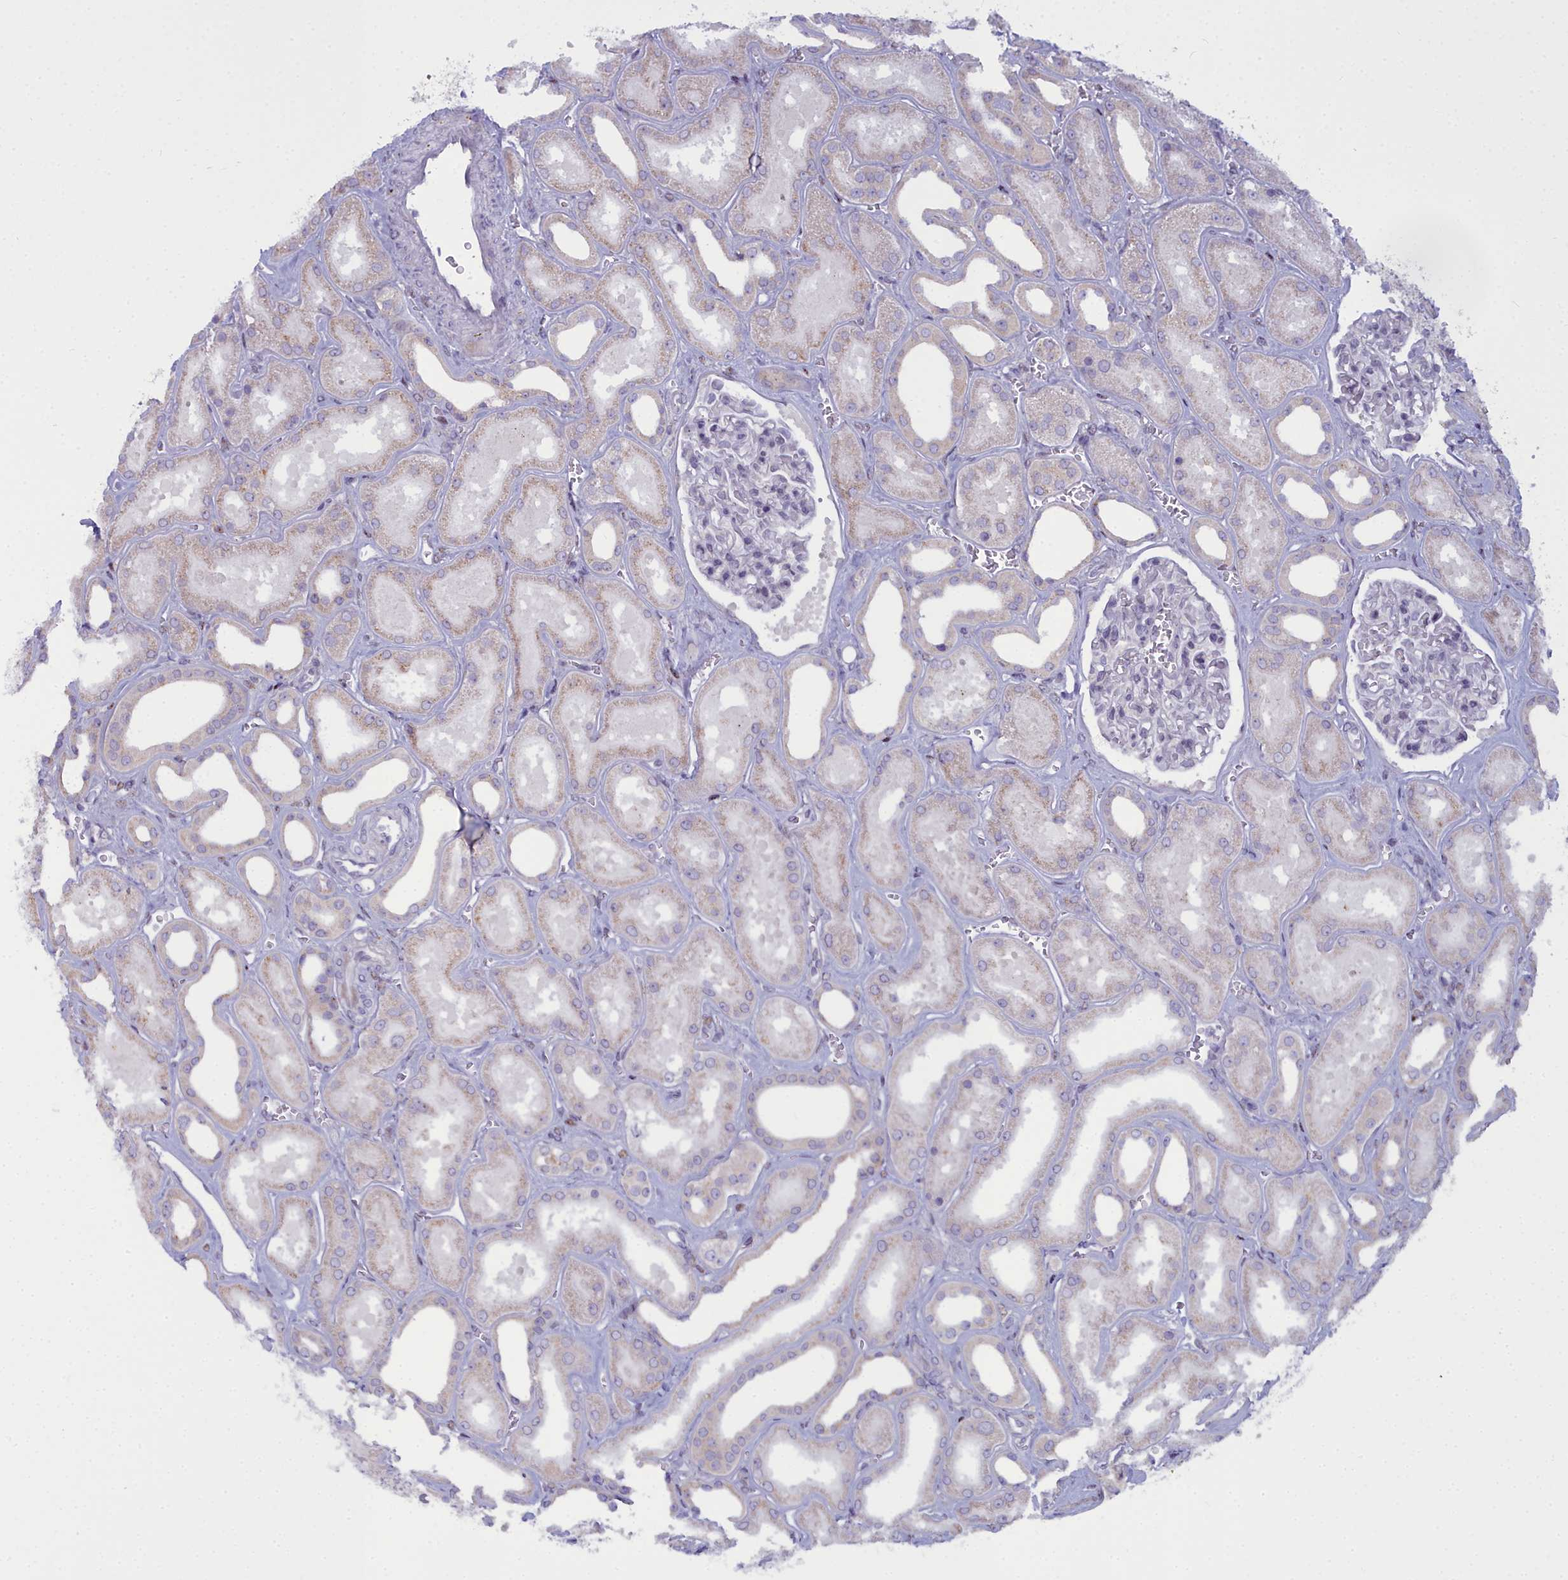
{"staining": {"intensity": "negative", "quantity": "none", "location": "none"}, "tissue": "kidney", "cell_type": "Cells in glomeruli", "image_type": "normal", "snomed": [{"axis": "morphology", "description": "Normal tissue, NOS"}, {"axis": "morphology", "description": "Adenocarcinoma, NOS"}, {"axis": "topography", "description": "Kidney"}], "caption": "Immunohistochemical staining of unremarkable kidney reveals no significant staining in cells in glomeruli. (Brightfield microscopy of DAB (3,3'-diaminobenzidine) immunohistochemistry (IHC) at high magnification).", "gene": "WDPCP", "patient": {"sex": "female", "age": 68}}